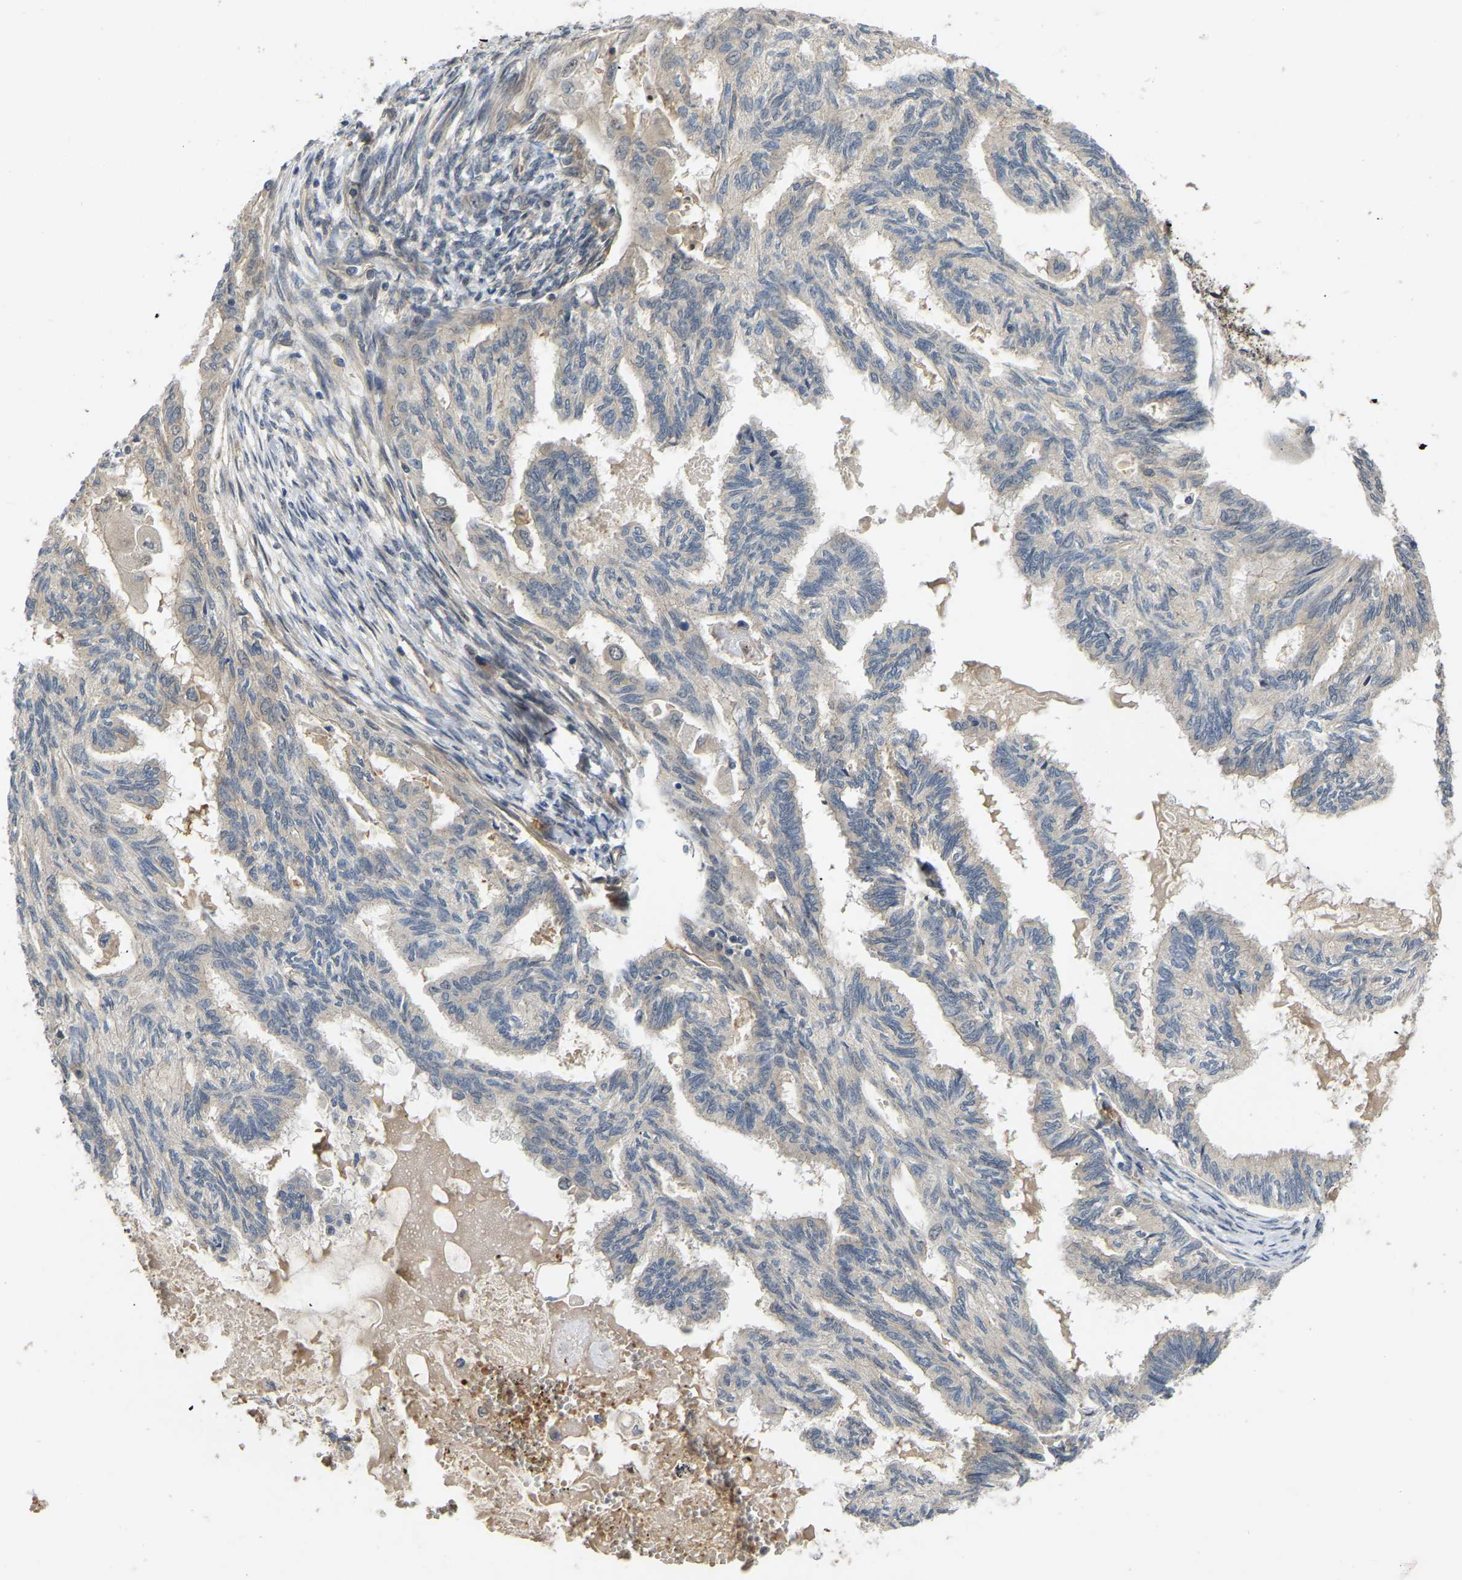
{"staining": {"intensity": "negative", "quantity": "none", "location": "none"}, "tissue": "cervical cancer", "cell_type": "Tumor cells", "image_type": "cancer", "snomed": [{"axis": "morphology", "description": "Normal tissue, NOS"}, {"axis": "morphology", "description": "Adenocarcinoma, NOS"}, {"axis": "topography", "description": "Cervix"}, {"axis": "topography", "description": "Endometrium"}], "caption": "This is an immunohistochemistry photomicrograph of cervical cancer (adenocarcinoma). There is no staining in tumor cells.", "gene": "LIMK2", "patient": {"sex": "female", "age": 86}}